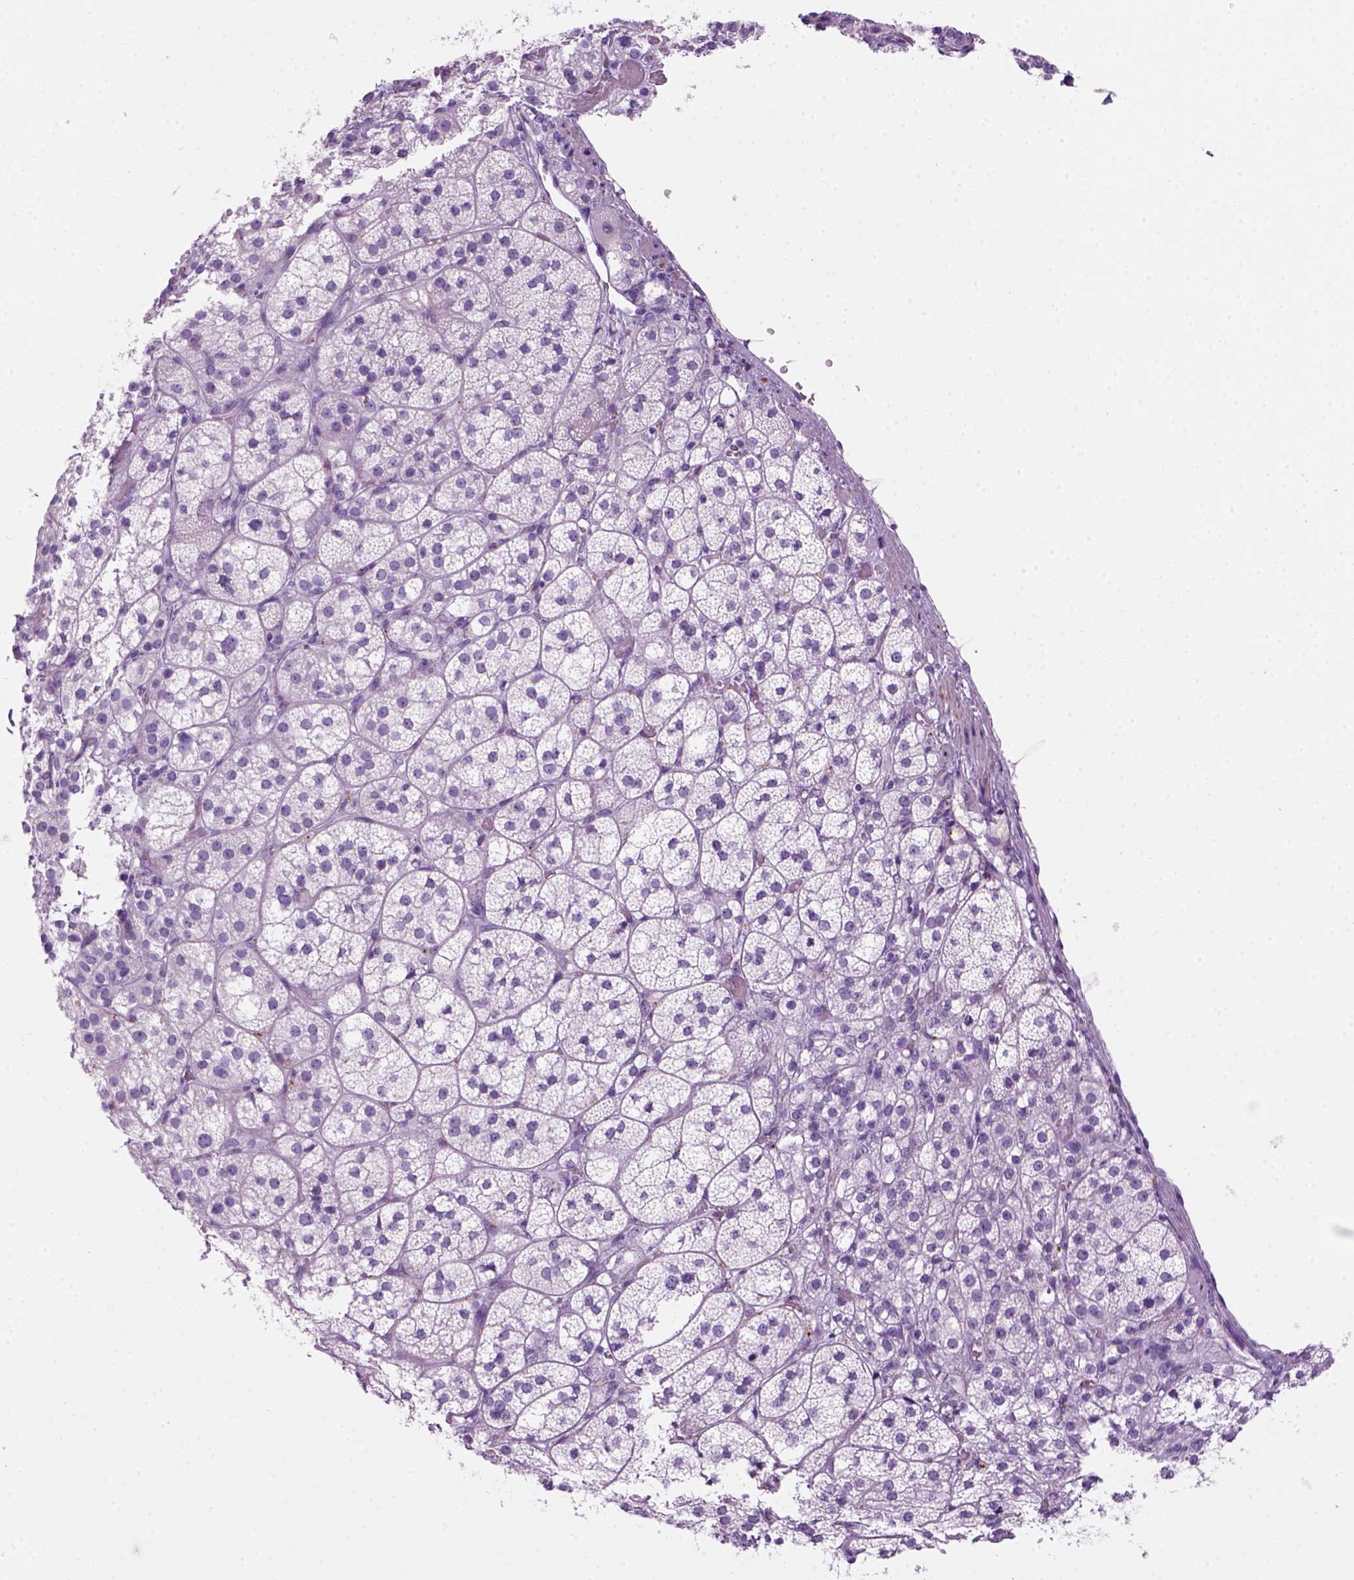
{"staining": {"intensity": "negative", "quantity": "none", "location": "none"}, "tissue": "adrenal gland", "cell_type": "Glandular cells", "image_type": "normal", "snomed": [{"axis": "morphology", "description": "Normal tissue, NOS"}, {"axis": "topography", "description": "Adrenal gland"}], "caption": "The photomicrograph reveals no staining of glandular cells in unremarkable adrenal gland. Nuclei are stained in blue.", "gene": "ARHGEF33", "patient": {"sex": "female", "age": 60}}